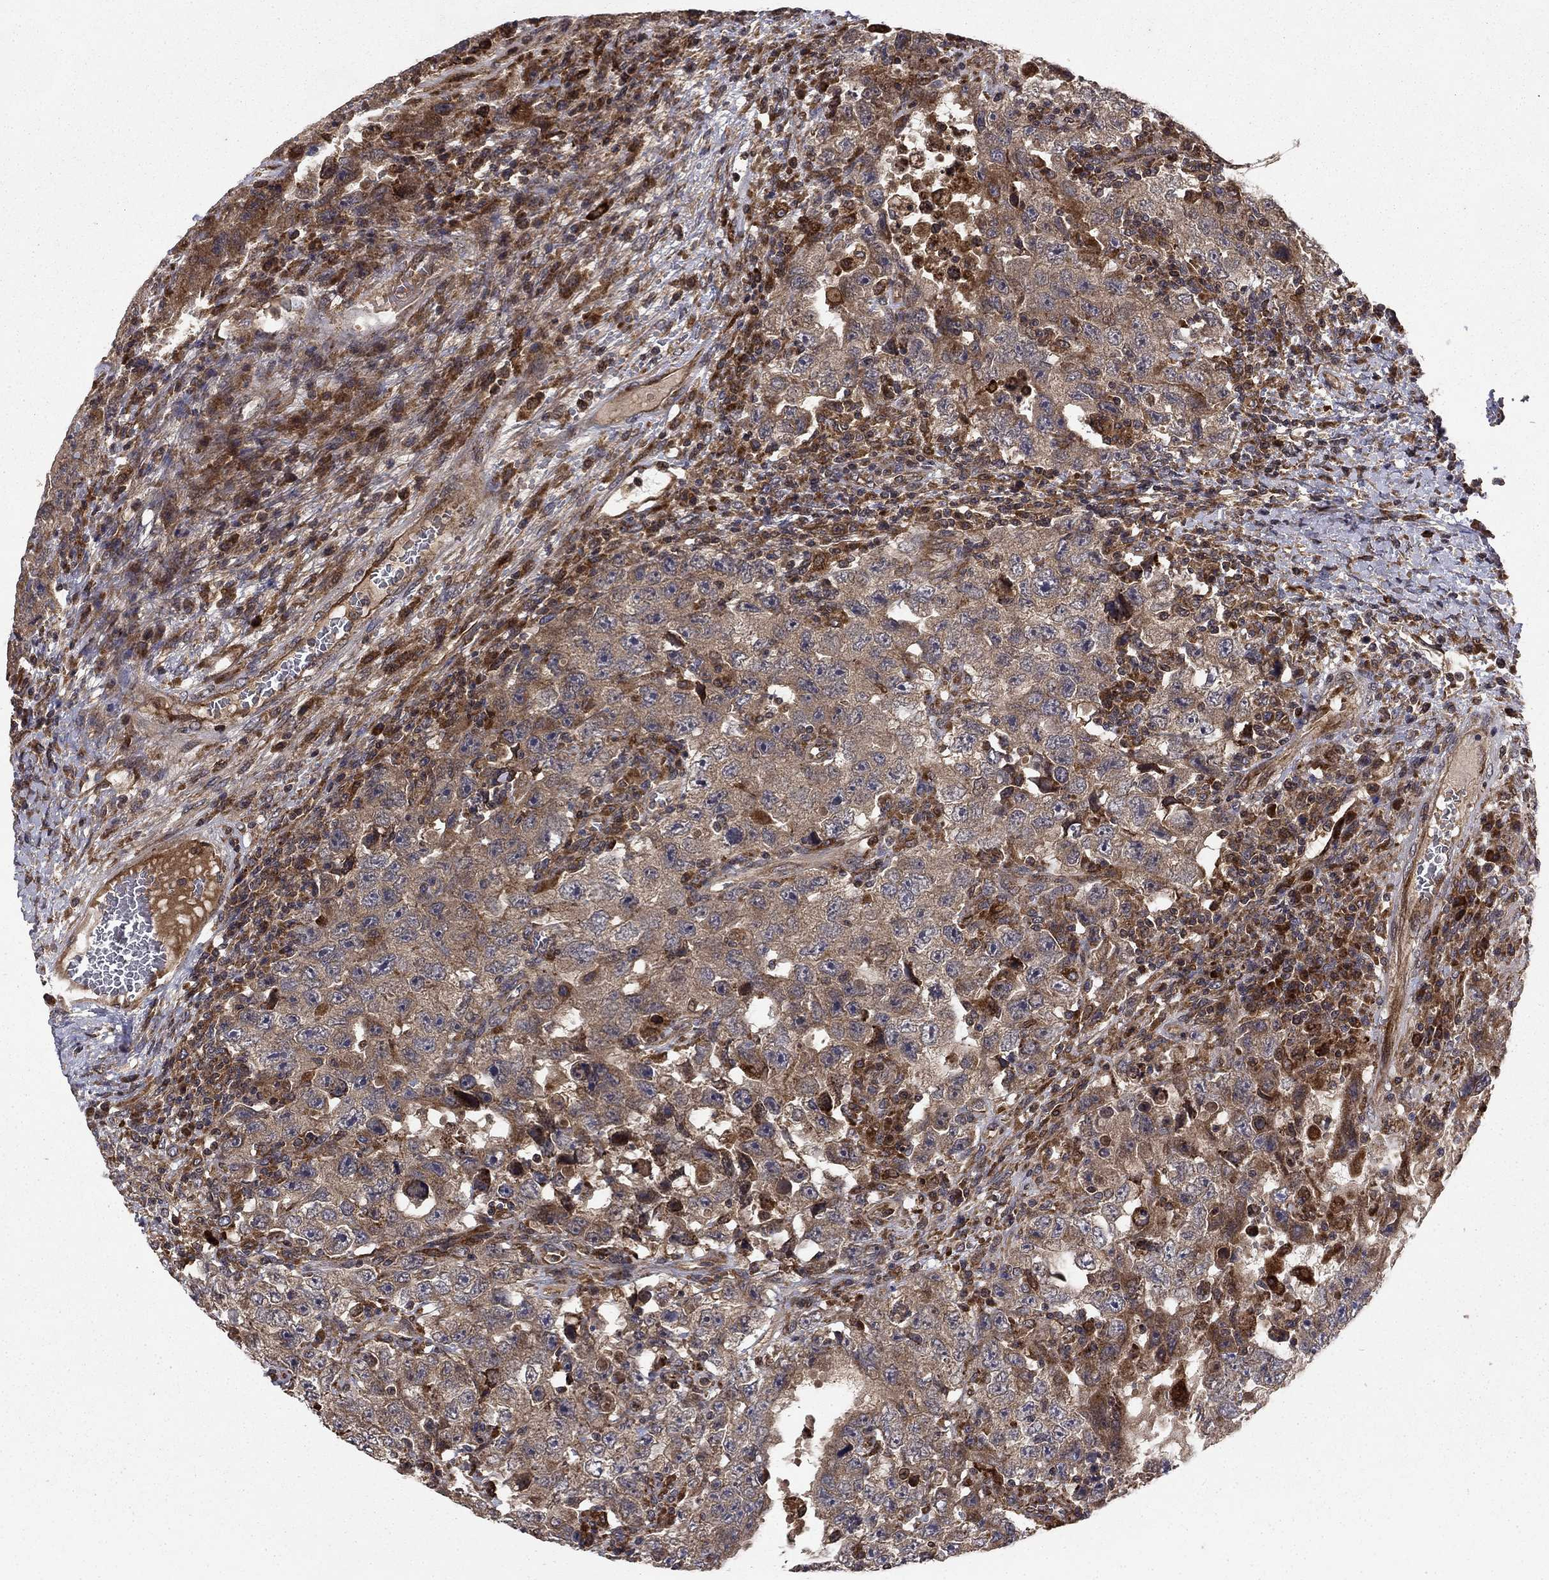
{"staining": {"intensity": "weak", "quantity": ">75%", "location": "cytoplasmic/membranous"}, "tissue": "testis cancer", "cell_type": "Tumor cells", "image_type": "cancer", "snomed": [{"axis": "morphology", "description": "Carcinoma, Embryonal, NOS"}, {"axis": "topography", "description": "Testis"}], "caption": "An image of human embryonal carcinoma (testis) stained for a protein reveals weak cytoplasmic/membranous brown staining in tumor cells. (Brightfield microscopy of DAB IHC at high magnification).", "gene": "BABAM2", "patient": {"sex": "male", "age": 26}}